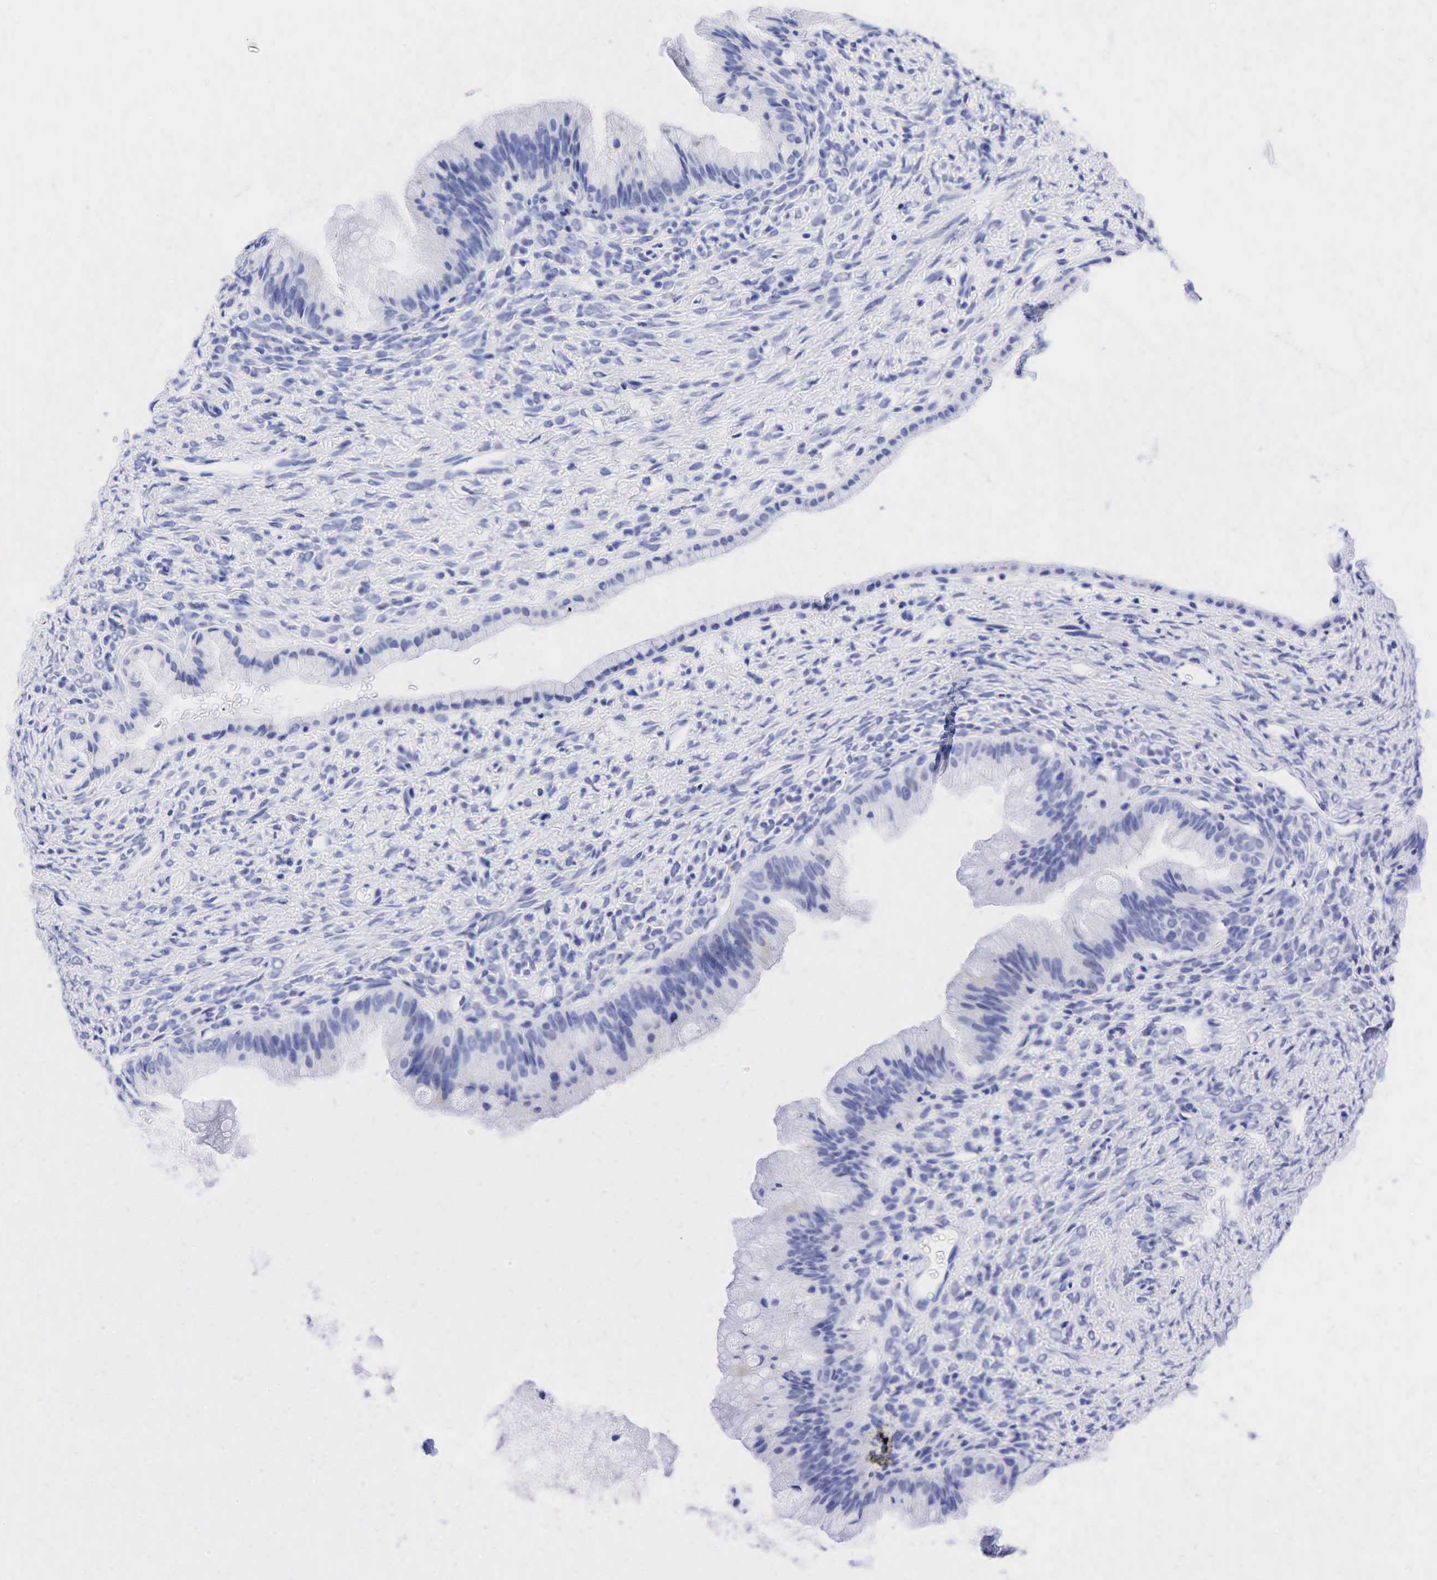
{"staining": {"intensity": "negative", "quantity": "none", "location": "none"}, "tissue": "ovarian cancer", "cell_type": "Tumor cells", "image_type": "cancer", "snomed": [{"axis": "morphology", "description": "Cystadenocarcinoma, mucinous, NOS"}, {"axis": "topography", "description": "Ovary"}], "caption": "This is an immunohistochemistry (IHC) image of human ovarian cancer (mucinous cystadenocarcinoma). There is no positivity in tumor cells.", "gene": "NKX2-1", "patient": {"sex": "female", "age": 25}}